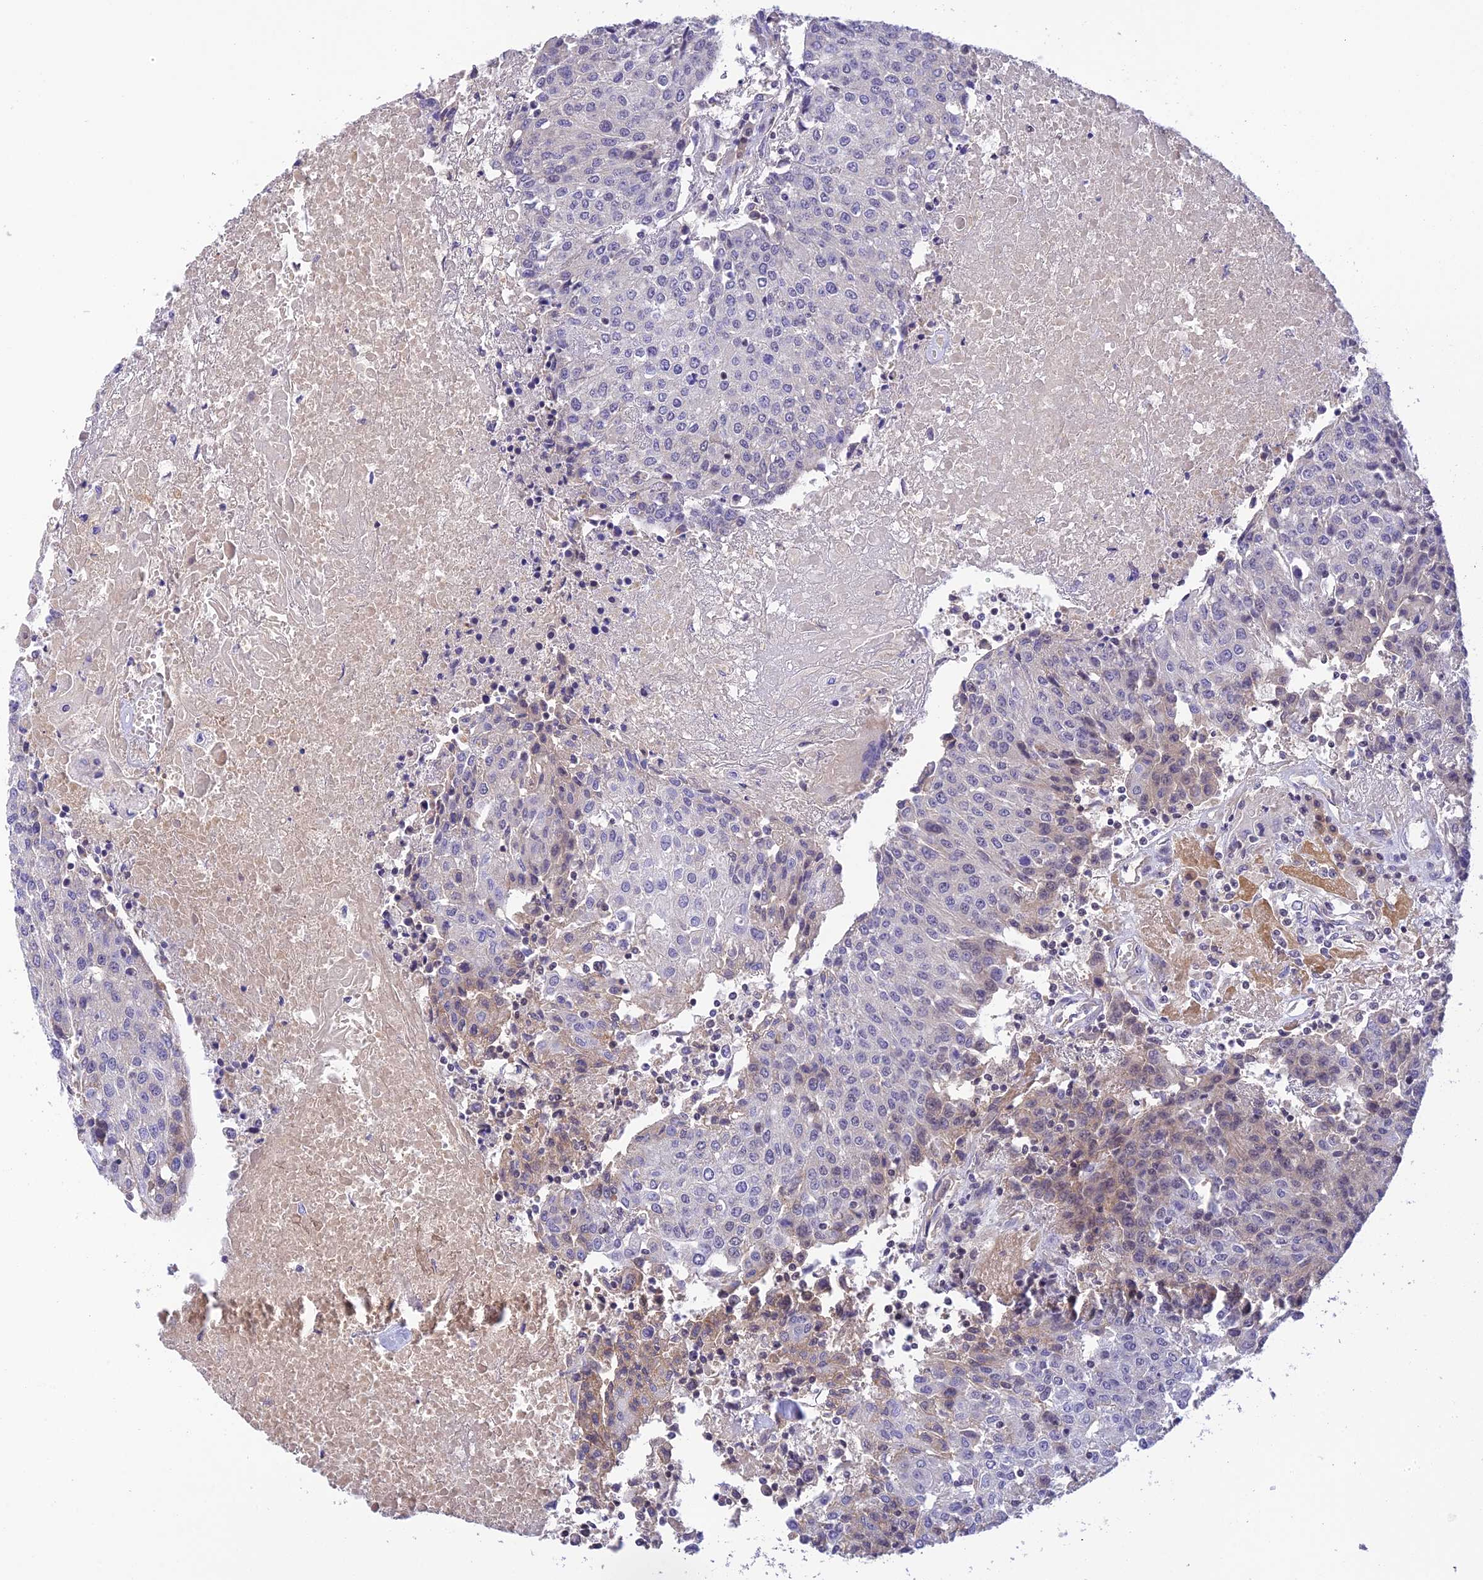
{"staining": {"intensity": "negative", "quantity": "none", "location": "none"}, "tissue": "urothelial cancer", "cell_type": "Tumor cells", "image_type": "cancer", "snomed": [{"axis": "morphology", "description": "Urothelial carcinoma, High grade"}, {"axis": "topography", "description": "Urinary bladder"}], "caption": "Photomicrograph shows no protein staining in tumor cells of urothelial carcinoma (high-grade) tissue. (Brightfield microscopy of DAB (3,3'-diaminobenzidine) IHC at high magnification).", "gene": "THAP11", "patient": {"sex": "female", "age": 85}}